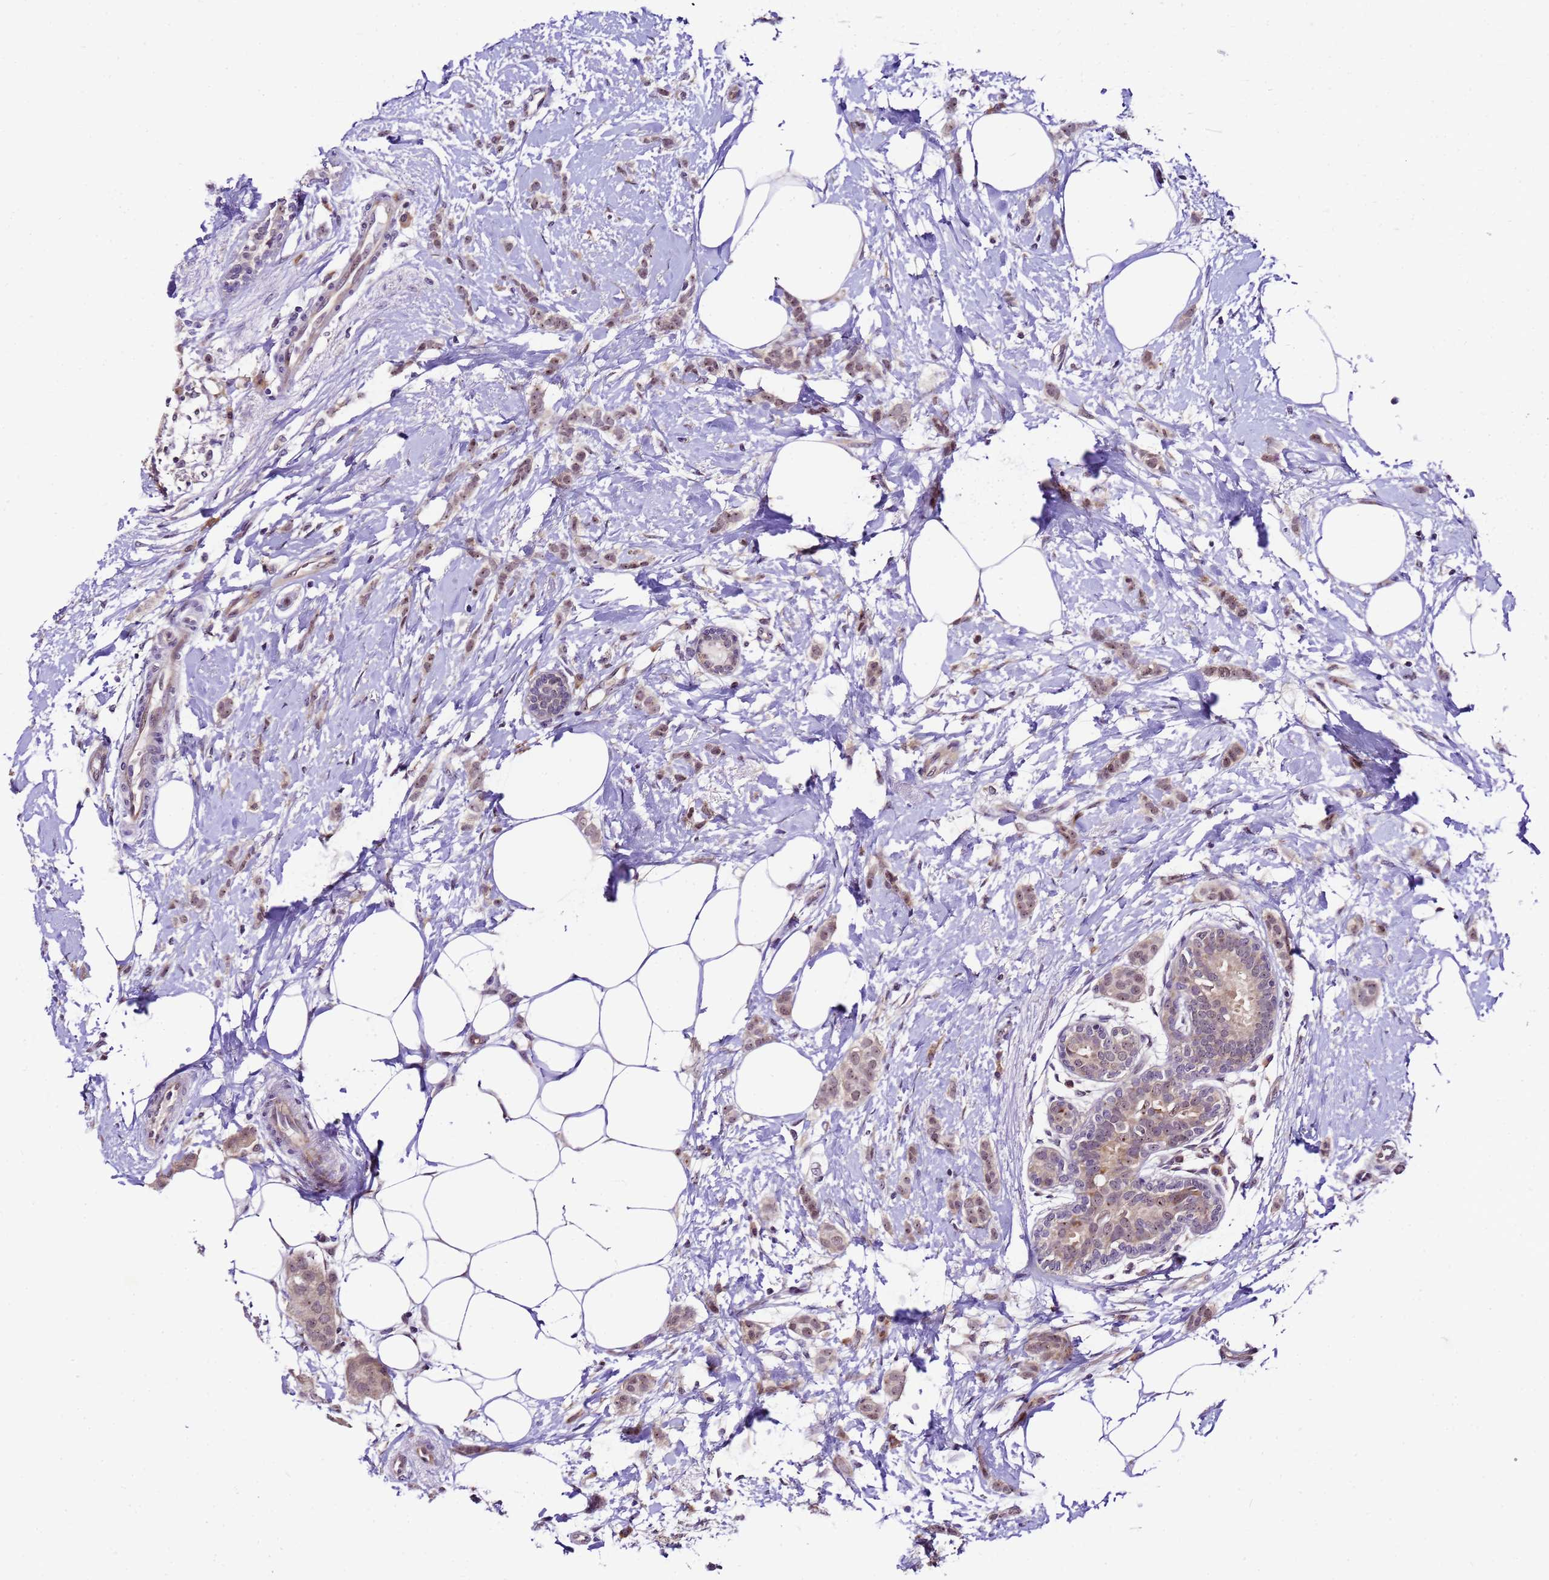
{"staining": {"intensity": "weak", "quantity": "25%-75%", "location": "nuclear"}, "tissue": "breast cancer", "cell_type": "Tumor cells", "image_type": "cancer", "snomed": [{"axis": "morphology", "description": "Duct carcinoma"}, {"axis": "topography", "description": "Breast"}], "caption": "The histopathology image displays immunohistochemical staining of breast cancer. There is weak nuclear positivity is identified in approximately 25%-75% of tumor cells.", "gene": "SLX4IP", "patient": {"sex": "female", "age": 72}}